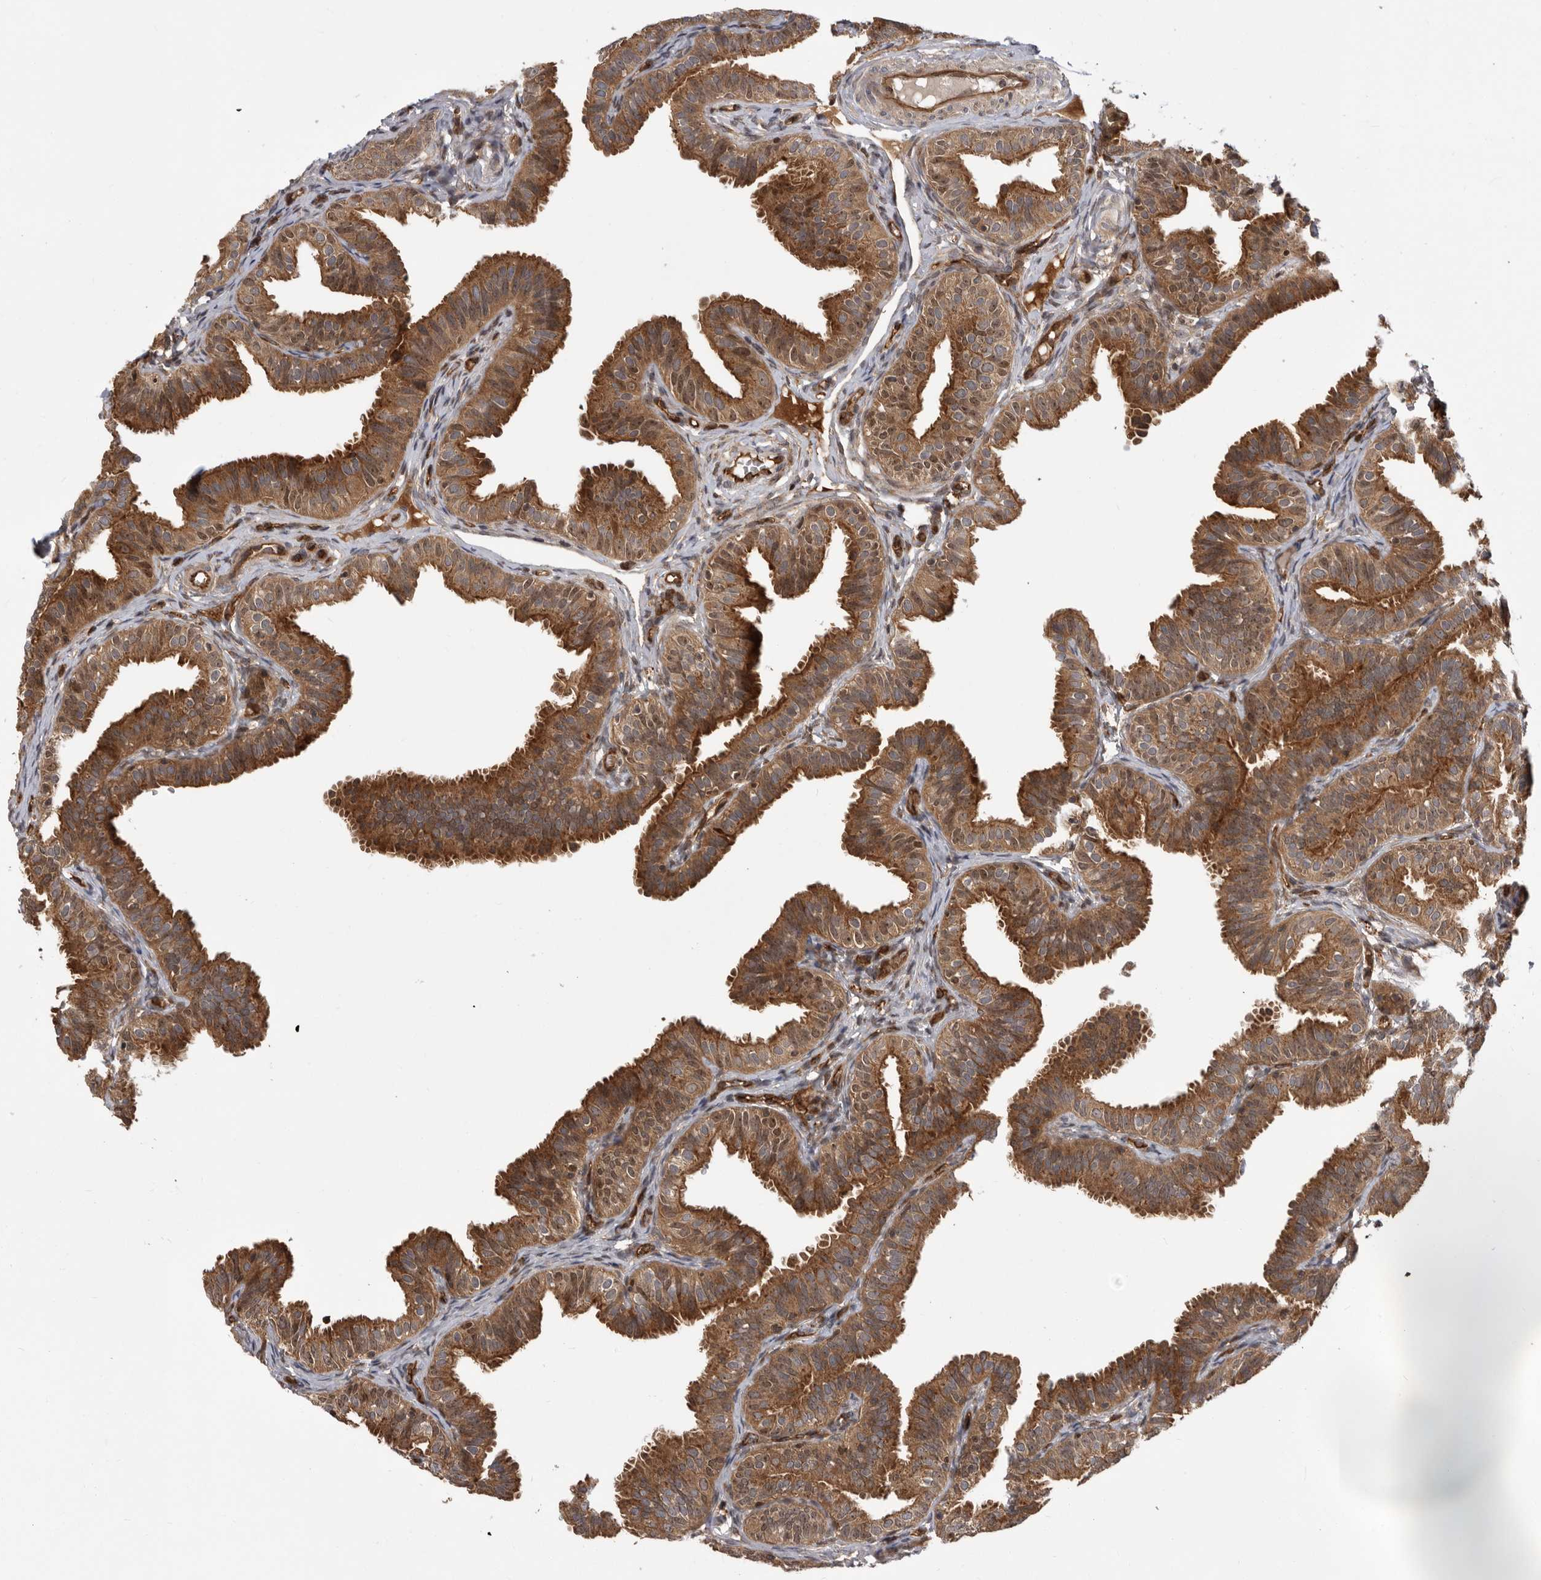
{"staining": {"intensity": "moderate", "quantity": ">75%", "location": "cytoplasmic/membranous,nuclear"}, "tissue": "fallopian tube", "cell_type": "Glandular cells", "image_type": "normal", "snomed": [{"axis": "morphology", "description": "Normal tissue, NOS"}, {"axis": "topography", "description": "Fallopian tube"}], "caption": "Benign fallopian tube exhibits moderate cytoplasmic/membranous,nuclear expression in approximately >75% of glandular cells, visualized by immunohistochemistry.", "gene": "DHDDS", "patient": {"sex": "female", "age": 35}}